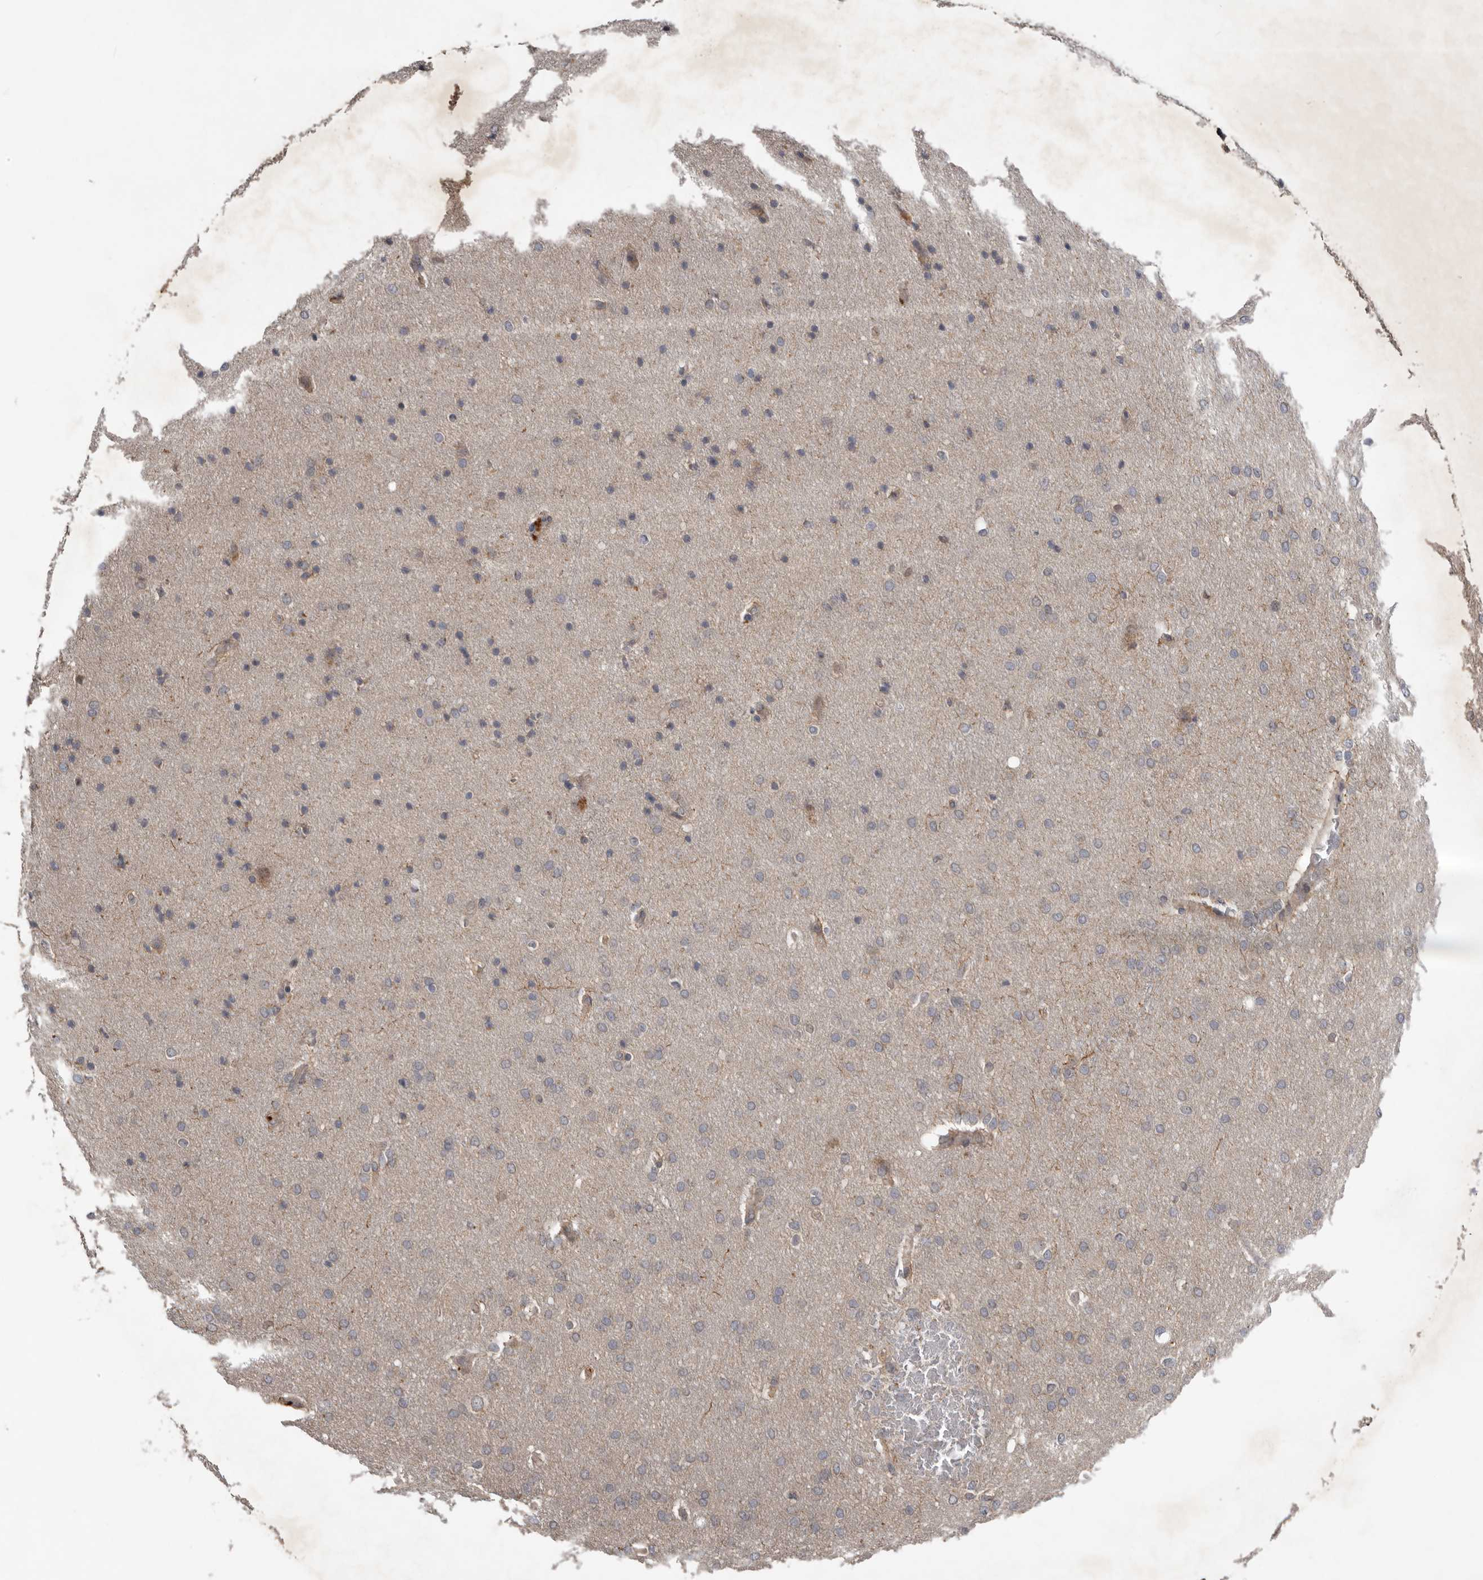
{"staining": {"intensity": "negative", "quantity": "none", "location": "none"}, "tissue": "glioma", "cell_type": "Tumor cells", "image_type": "cancer", "snomed": [{"axis": "morphology", "description": "Glioma, malignant, Low grade"}, {"axis": "topography", "description": "Brain"}], "caption": "DAB (3,3'-diaminobenzidine) immunohistochemical staining of human glioma demonstrates no significant expression in tumor cells.", "gene": "NMUR1", "patient": {"sex": "female", "age": 37}}